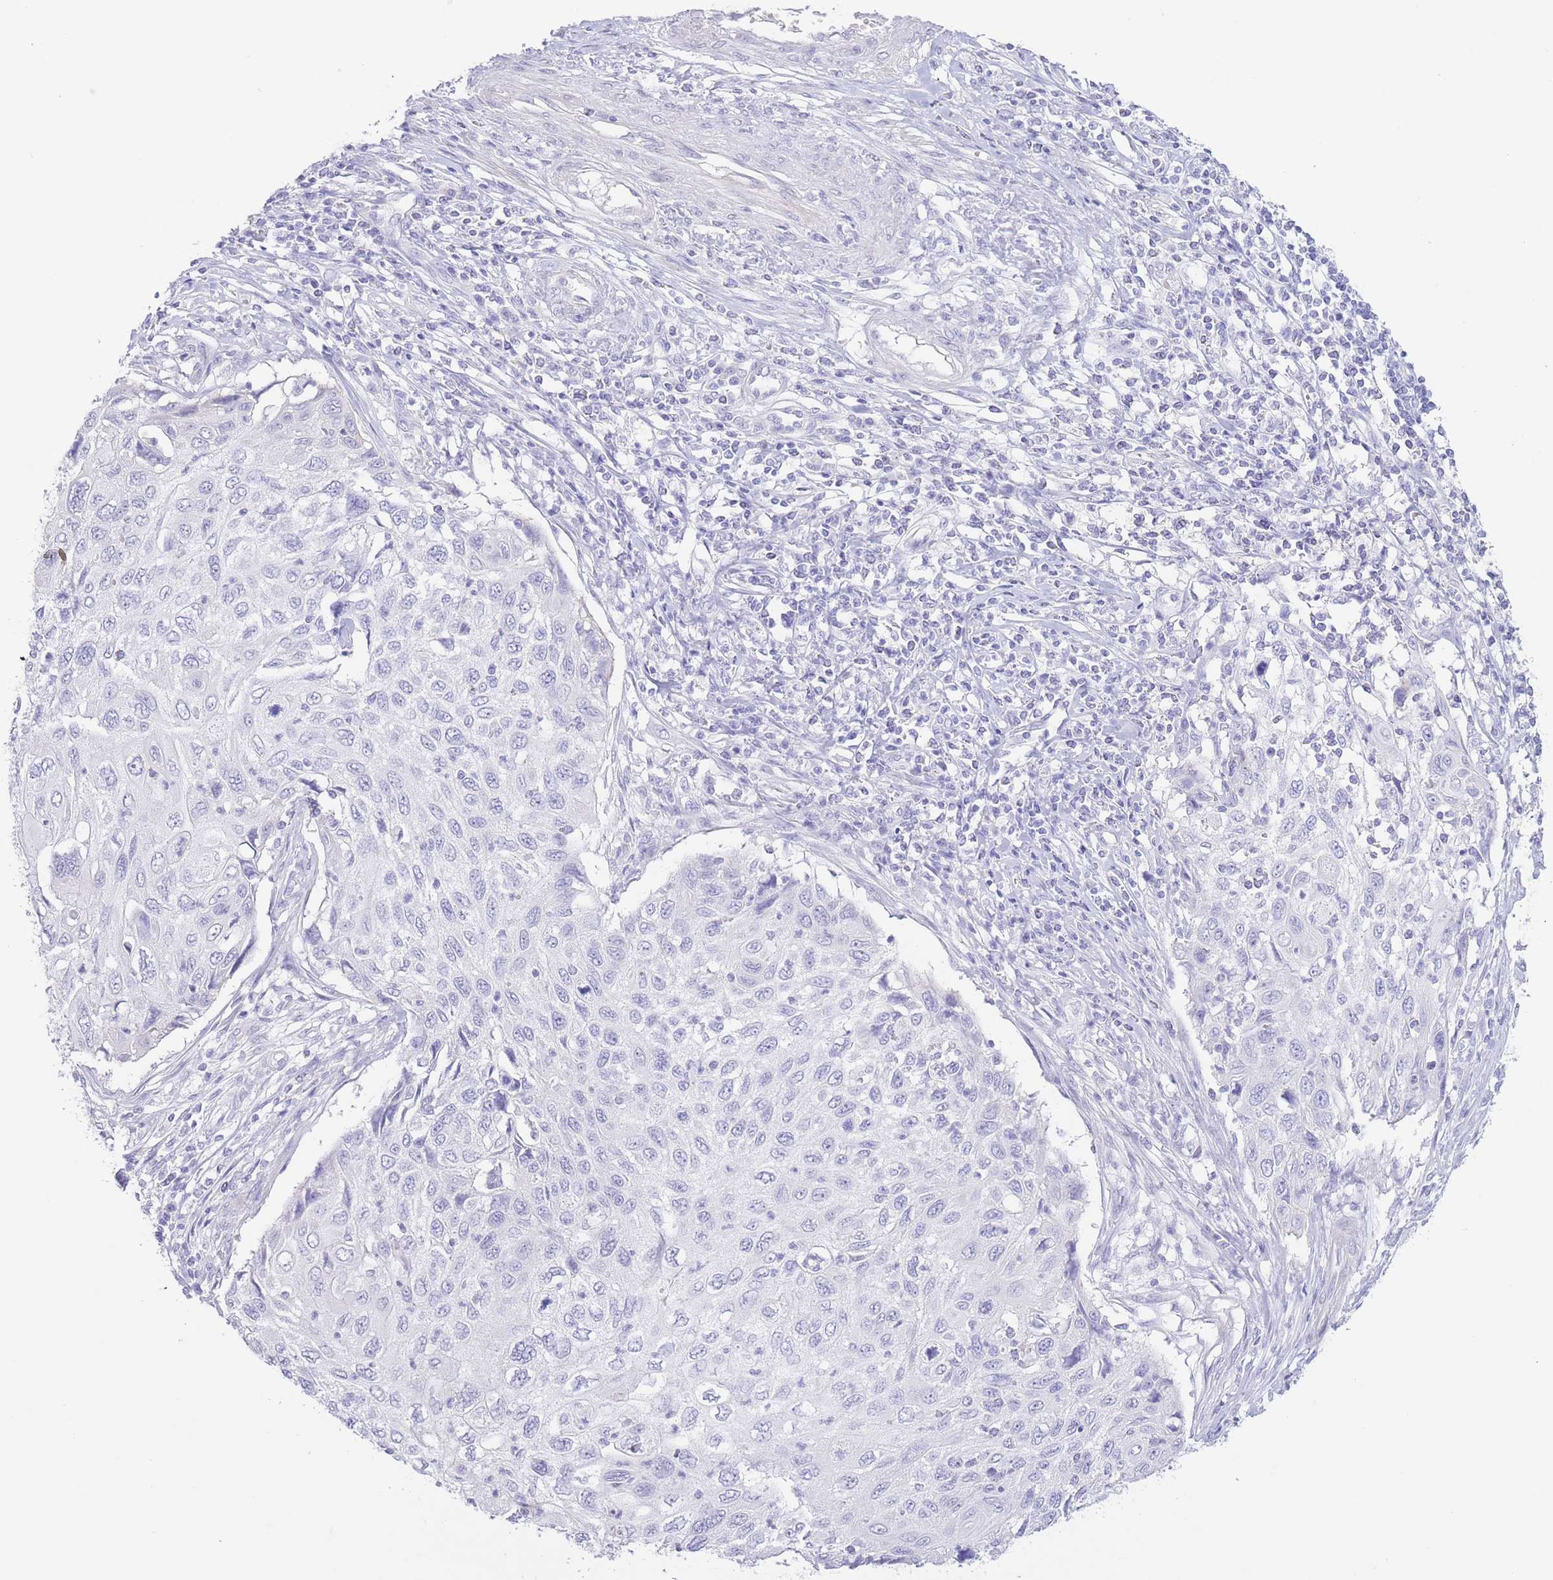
{"staining": {"intensity": "negative", "quantity": "none", "location": "none"}, "tissue": "cervical cancer", "cell_type": "Tumor cells", "image_type": "cancer", "snomed": [{"axis": "morphology", "description": "Squamous cell carcinoma, NOS"}, {"axis": "topography", "description": "Cervix"}], "caption": "A photomicrograph of cervical cancer (squamous cell carcinoma) stained for a protein shows no brown staining in tumor cells. Nuclei are stained in blue.", "gene": "PKLR", "patient": {"sex": "female", "age": 70}}